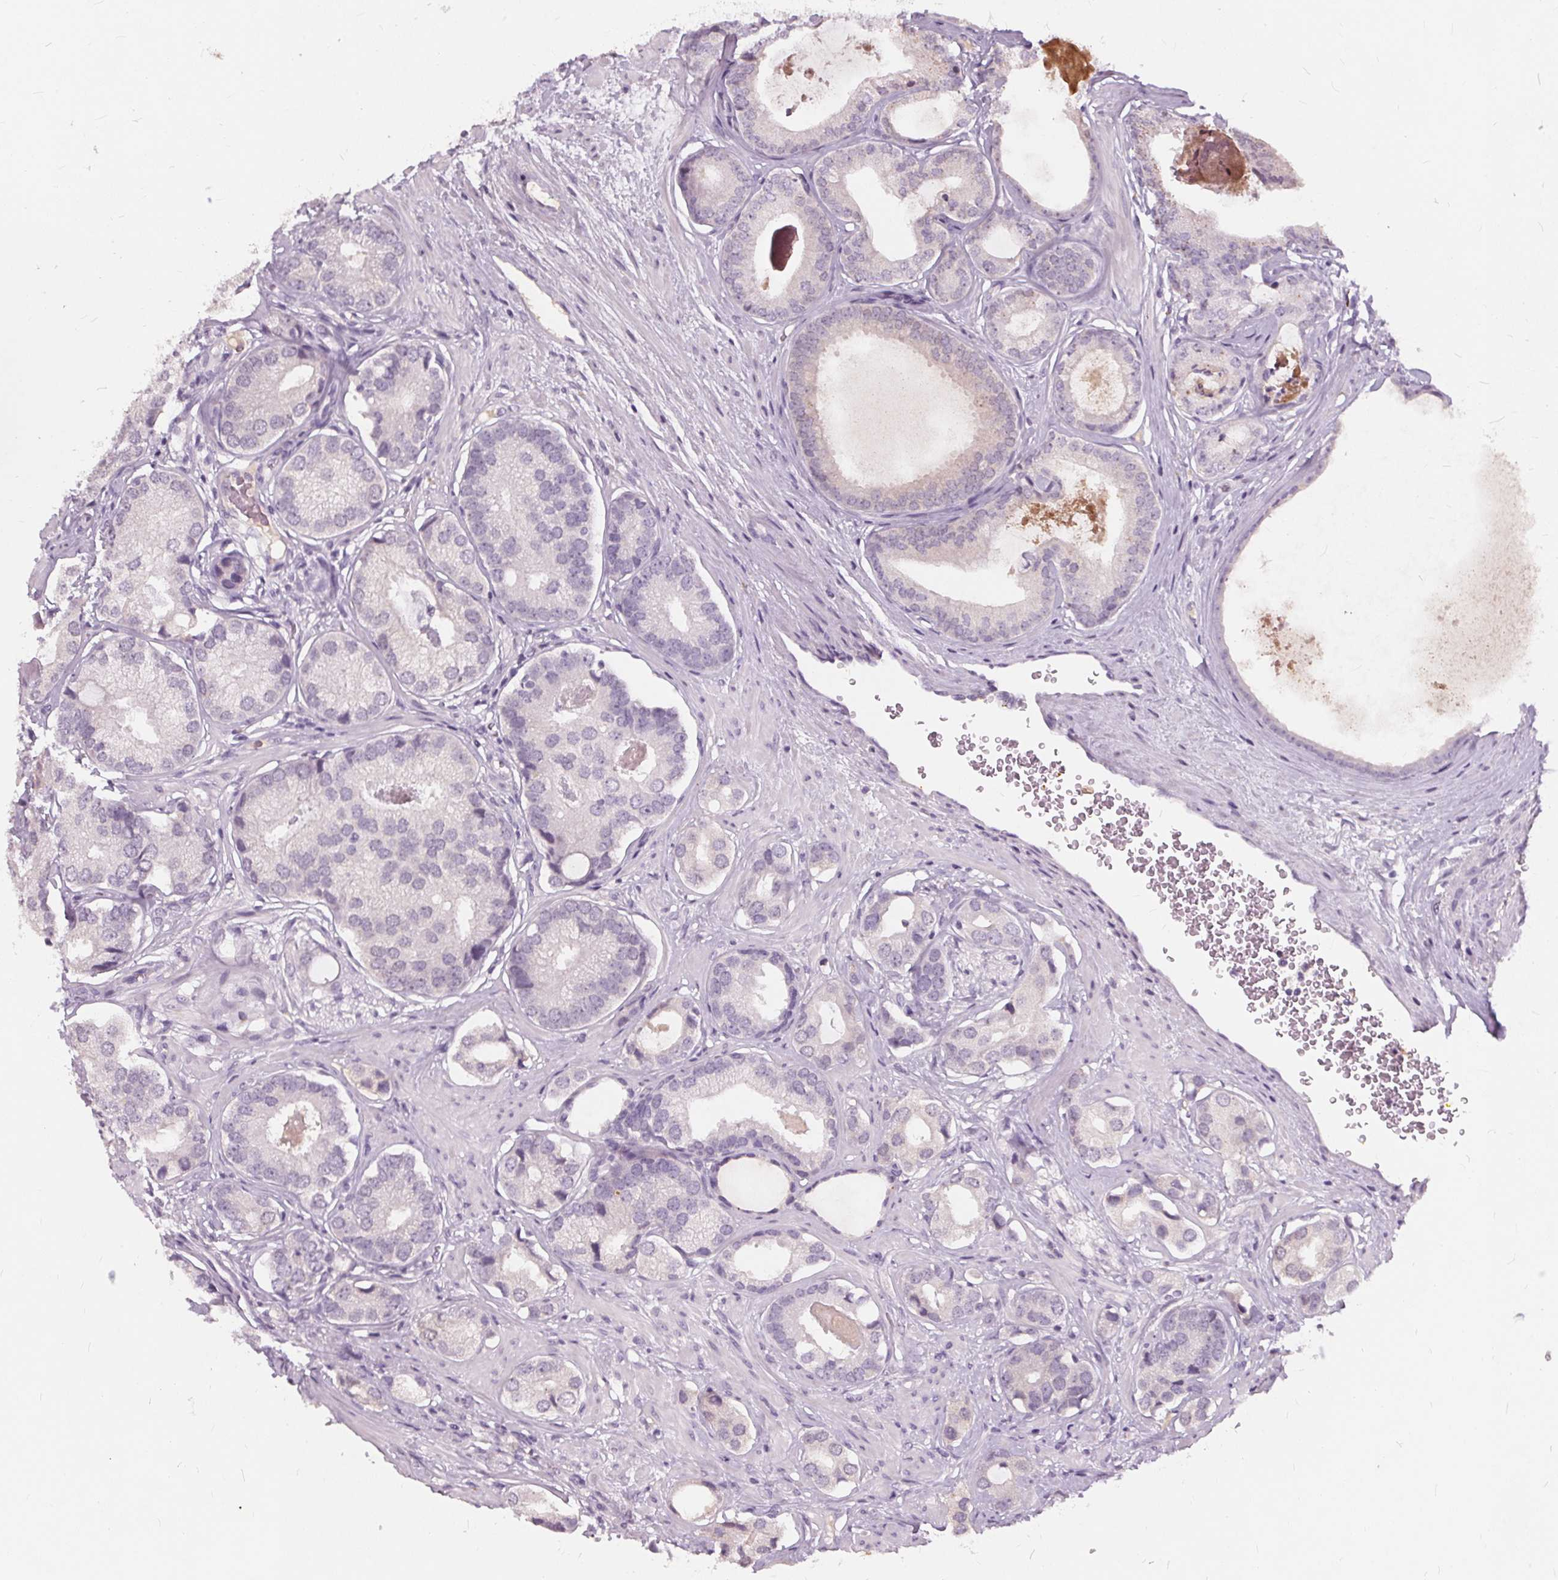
{"staining": {"intensity": "negative", "quantity": "none", "location": "none"}, "tissue": "prostate cancer", "cell_type": "Tumor cells", "image_type": "cancer", "snomed": [{"axis": "morphology", "description": "Adenocarcinoma, Low grade"}, {"axis": "topography", "description": "Prostate"}], "caption": "Histopathology image shows no significant protein staining in tumor cells of prostate cancer (adenocarcinoma (low-grade)).", "gene": "PLA2G2E", "patient": {"sex": "male", "age": 61}}